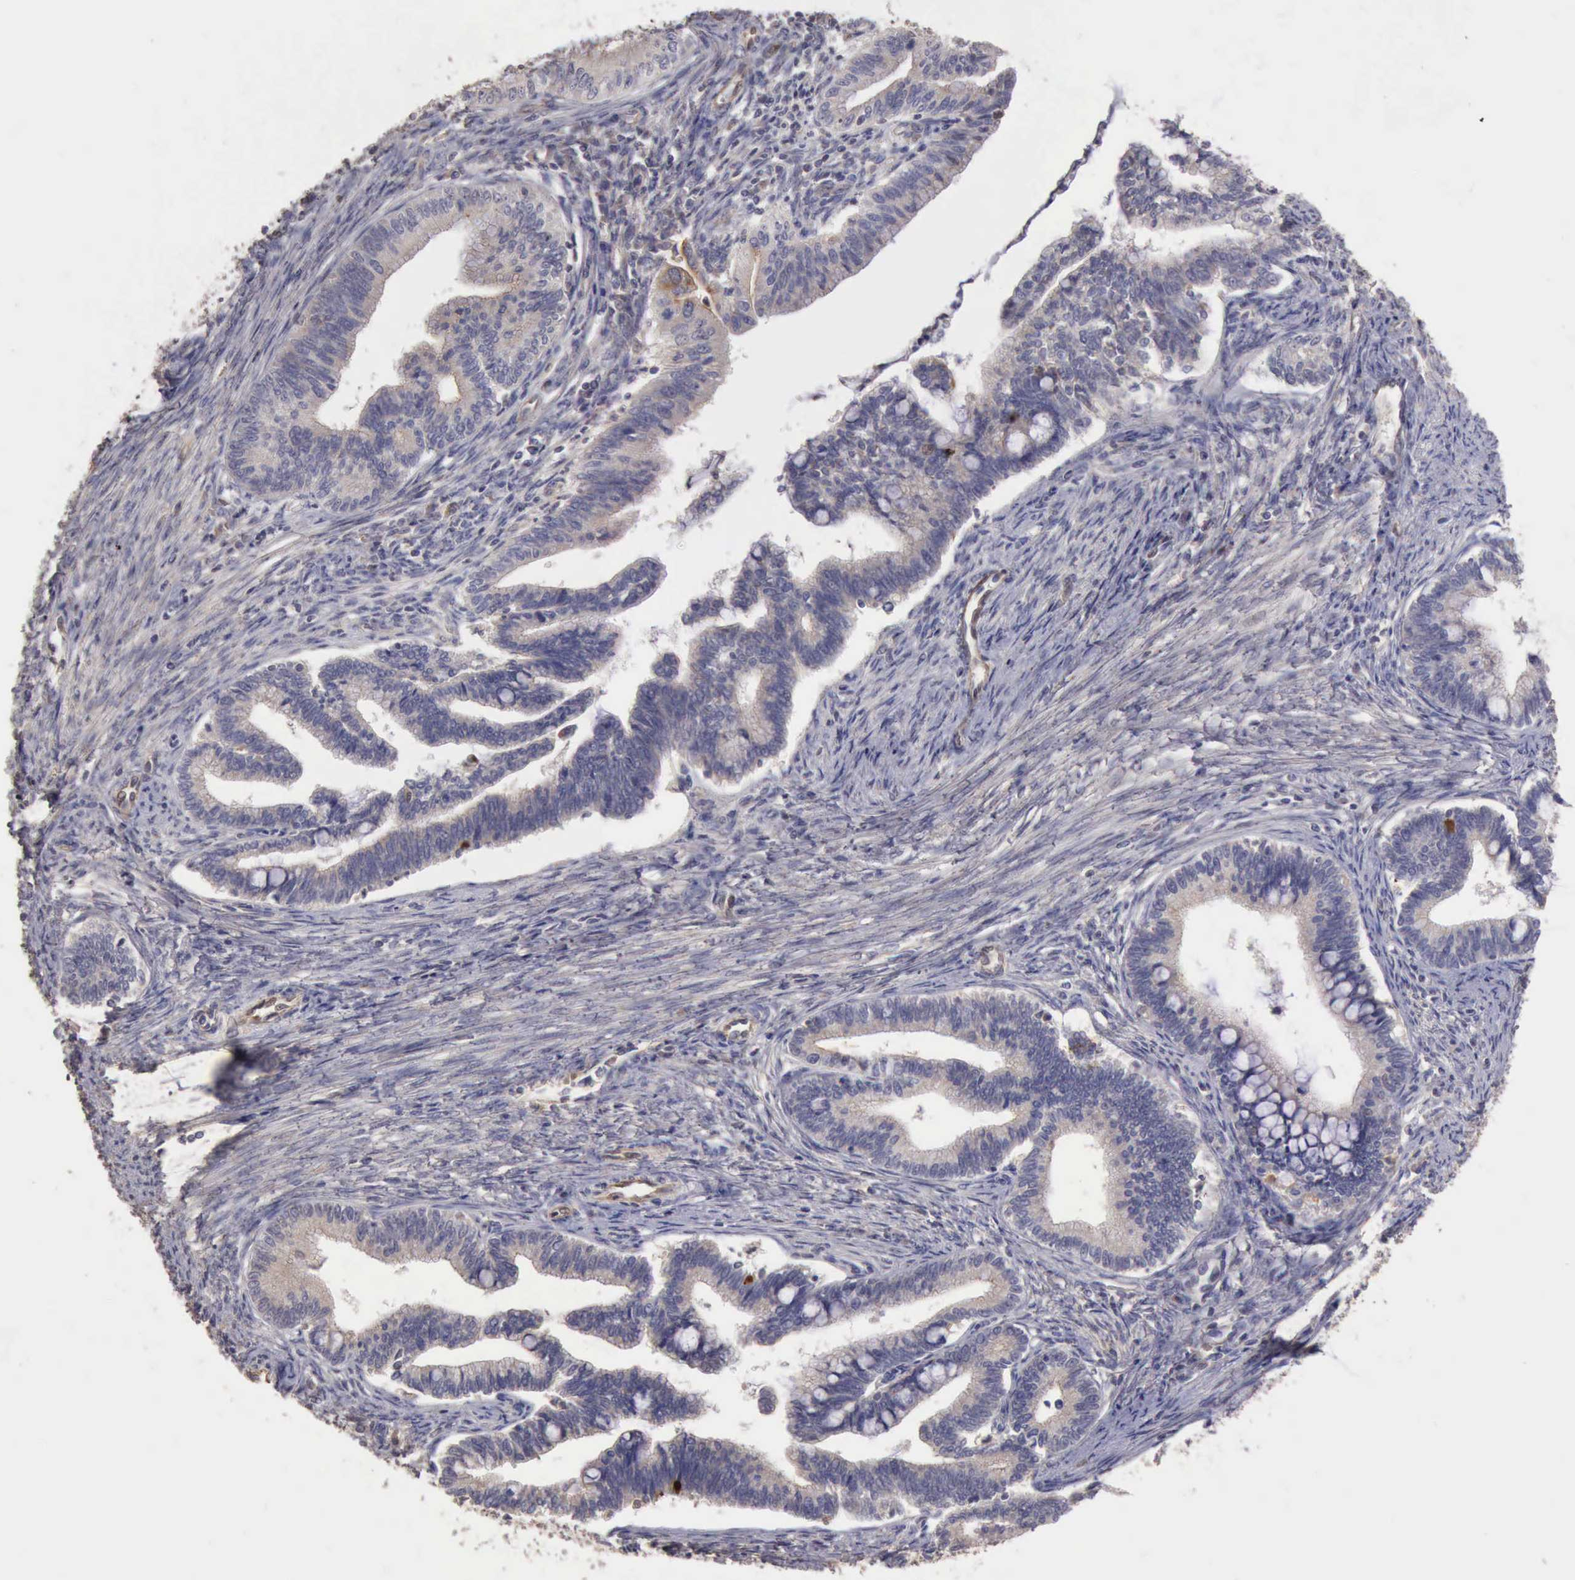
{"staining": {"intensity": "negative", "quantity": "none", "location": "none"}, "tissue": "cervical cancer", "cell_type": "Tumor cells", "image_type": "cancer", "snomed": [{"axis": "morphology", "description": "Adenocarcinoma, NOS"}, {"axis": "topography", "description": "Cervix"}], "caption": "Micrograph shows no protein expression in tumor cells of cervical adenocarcinoma tissue.", "gene": "BMX", "patient": {"sex": "female", "age": 36}}